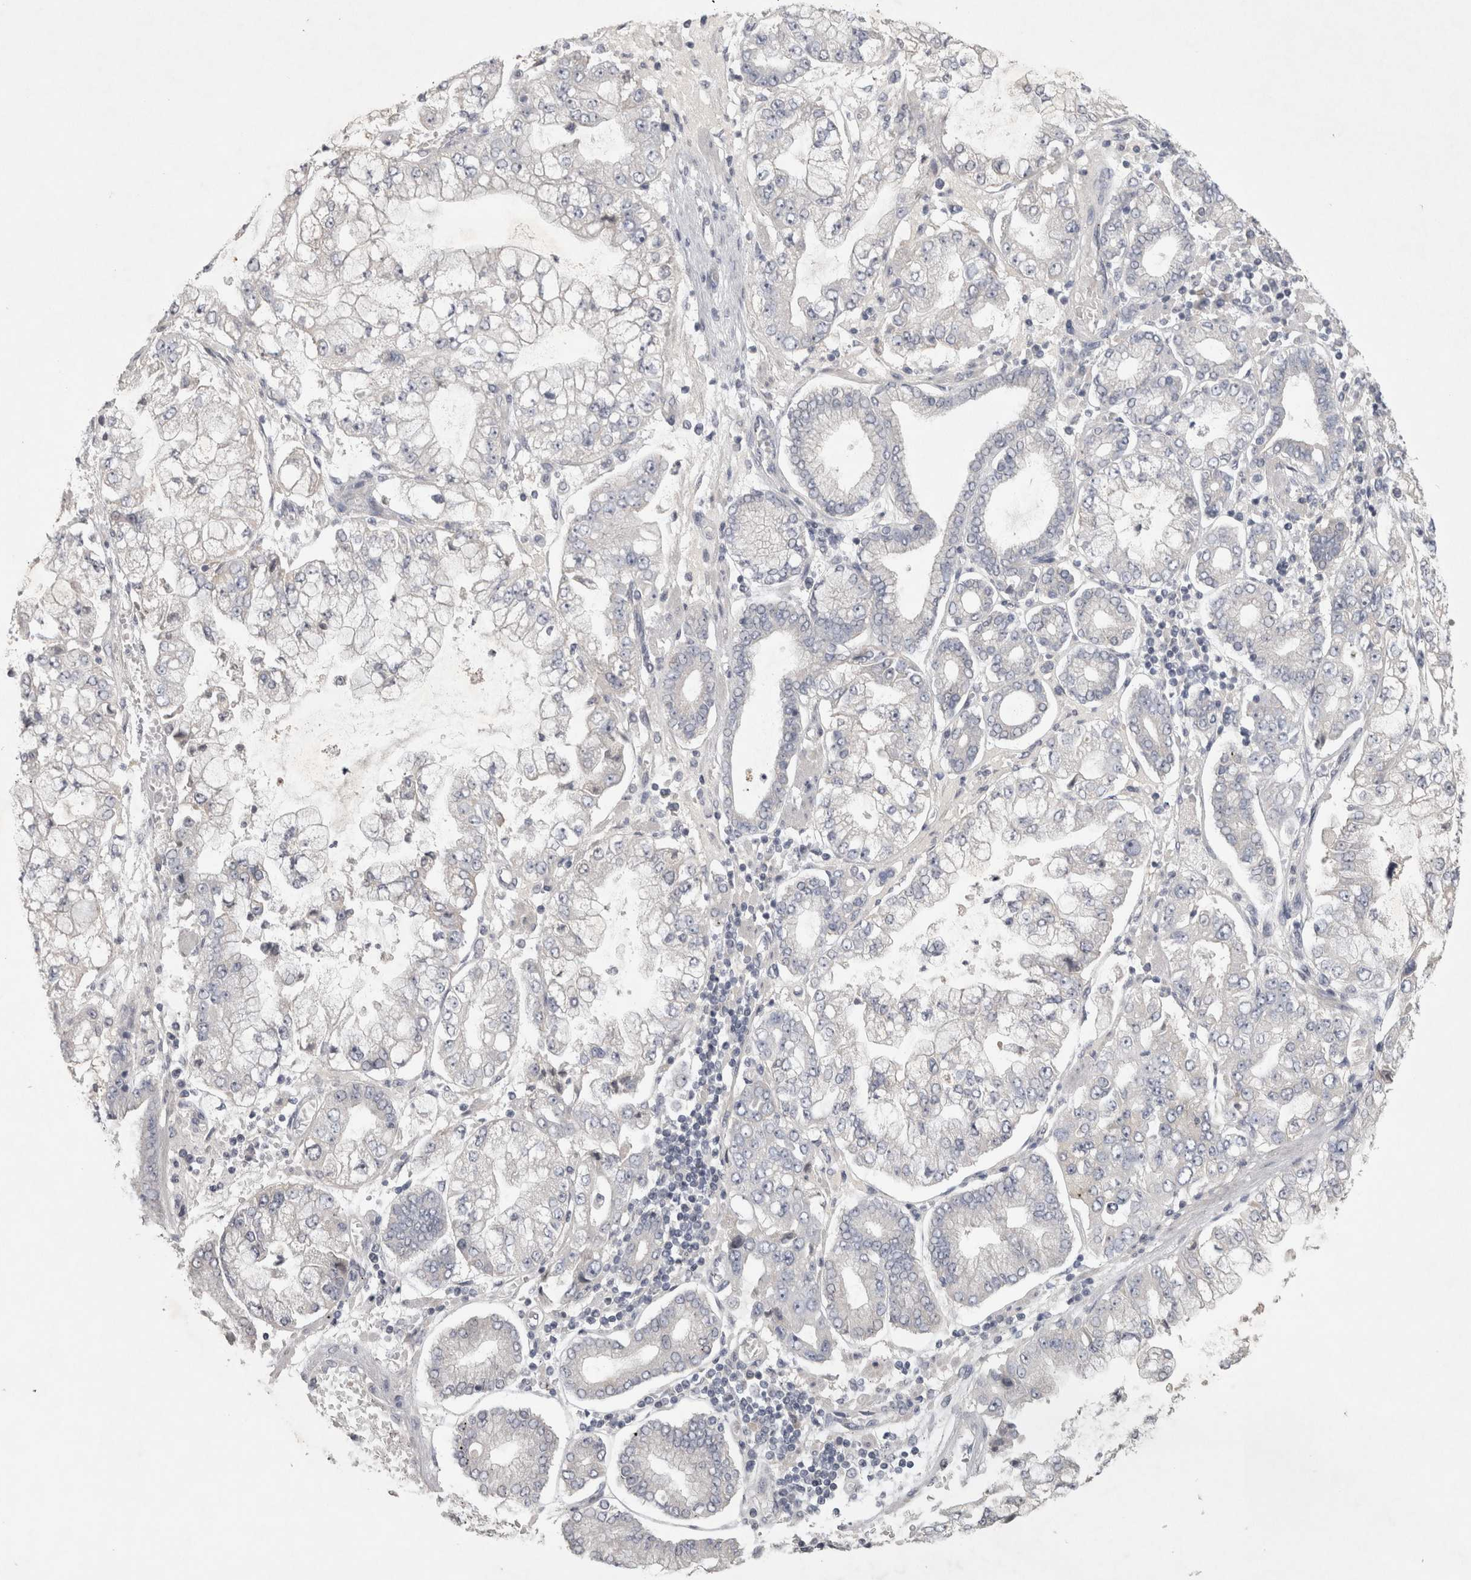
{"staining": {"intensity": "negative", "quantity": "none", "location": "none"}, "tissue": "stomach cancer", "cell_type": "Tumor cells", "image_type": "cancer", "snomed": [{"axis": "morphology", "description": "Adenocarcinoma, NOS"}, {"axis": "topography", "description": "Stomach"}], "caption": "Tumor cells are negative for protein expression in human stomach adenocarcinoma.", "gene": "ENPP7", "patient": {"sex": "male", "age": 76}}